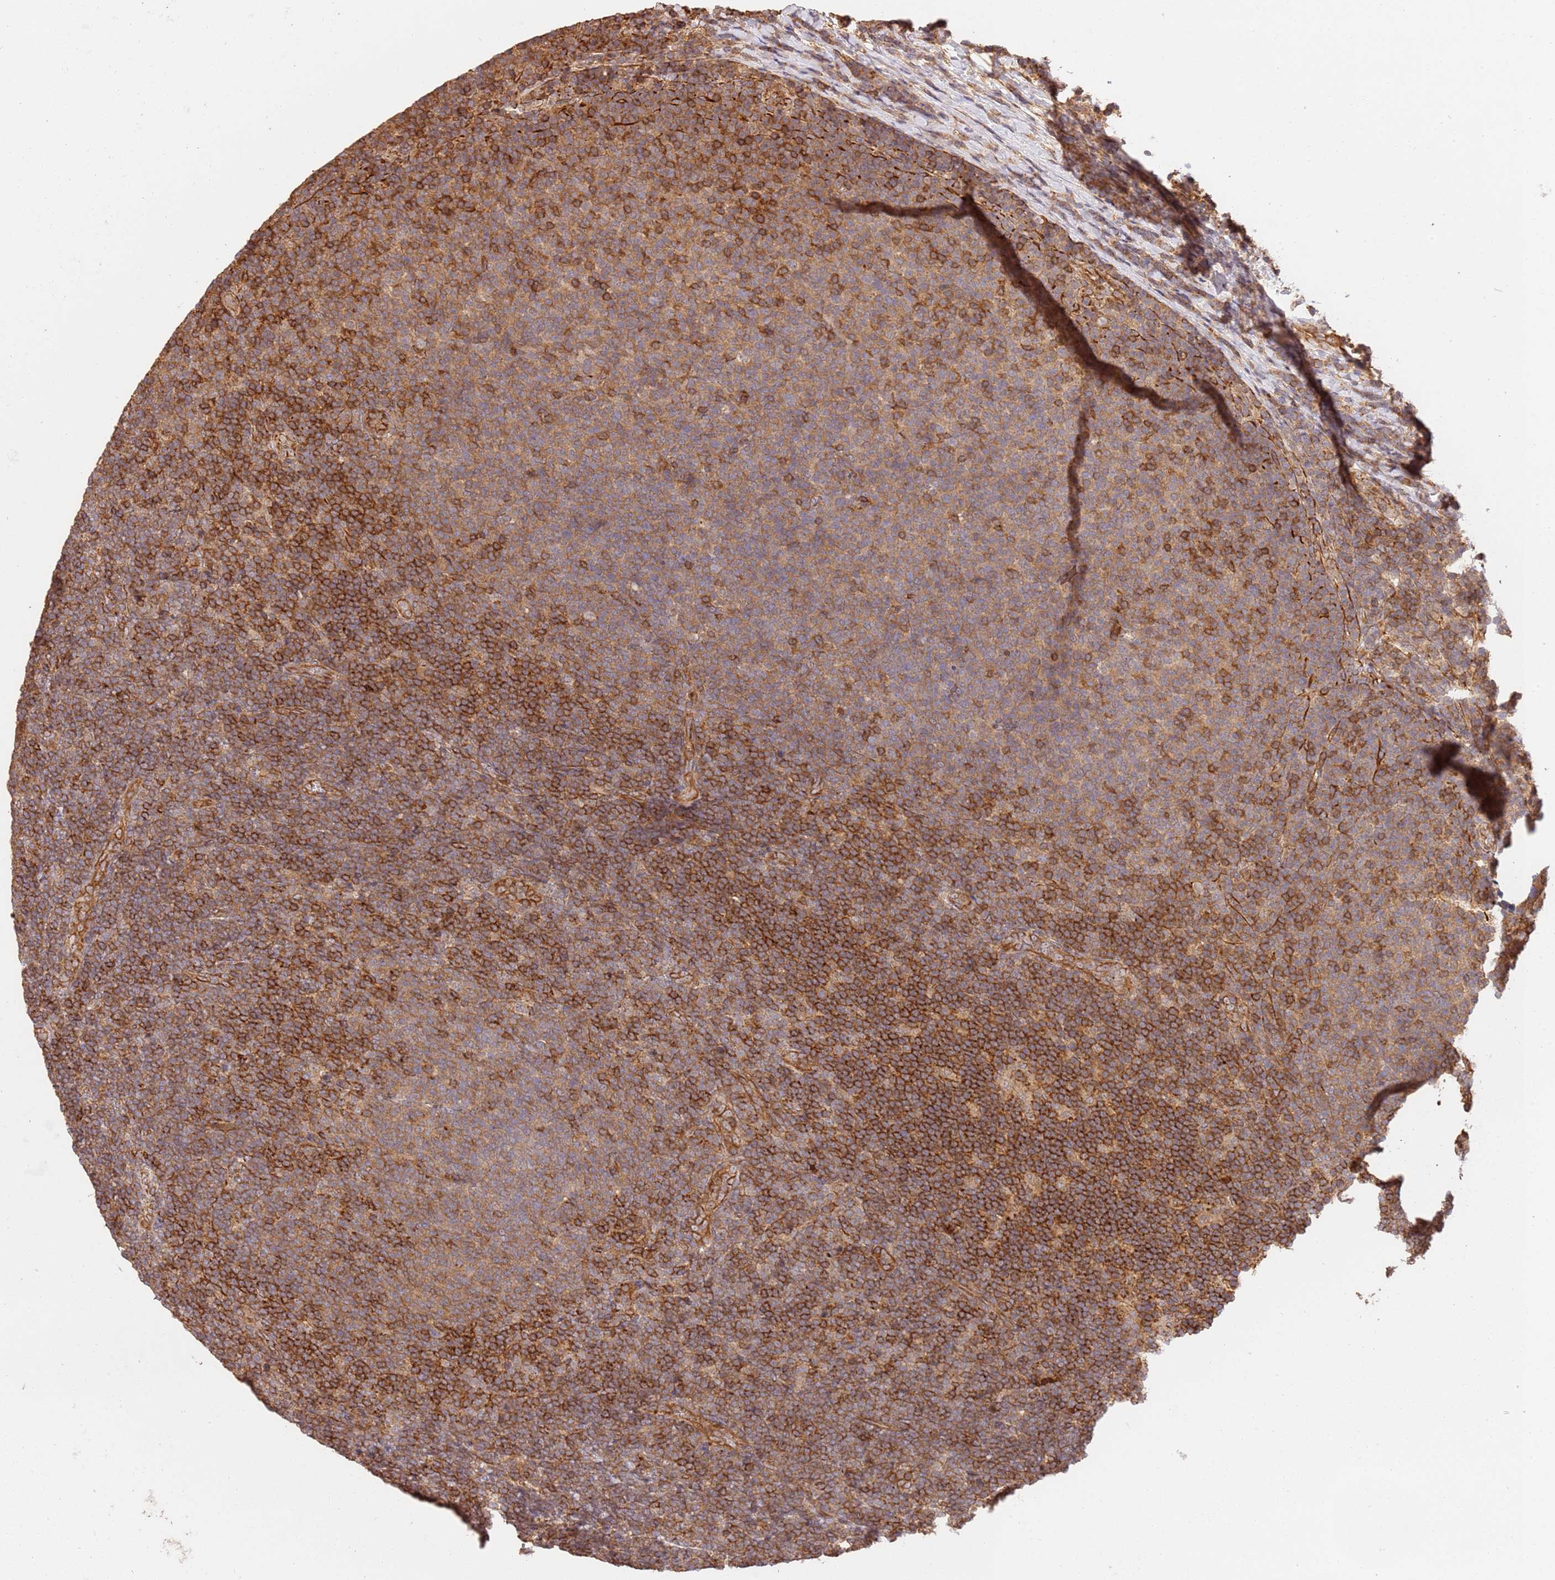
{"staining": {"intensity": "moderate", "quantity": "<25%", "location": "cytoplasmic/membranous"}, "tissue": "lymphoma", "cell_type": "Tumor cells", "image_type": "cancer", "snomed": [{"axis": "morphology", "description": "Malignant lymphoma, non-Hodgkin's type, Low grade"}, {"axis": "topography", "description": "Lymph node"}], "caption": "Immunohistochemistry photomicrograph of neoplastic tissue: lymphoma stained using immunohistochemistry exhibits low levels of moderate protein expression localized specifically in the cytoplasmic/membranous of tumor cells, appearing as a cytoplasmic/membranous brown color.", "gene": "KATNAL2", "patient": {"sex": "male", "age": 66}}